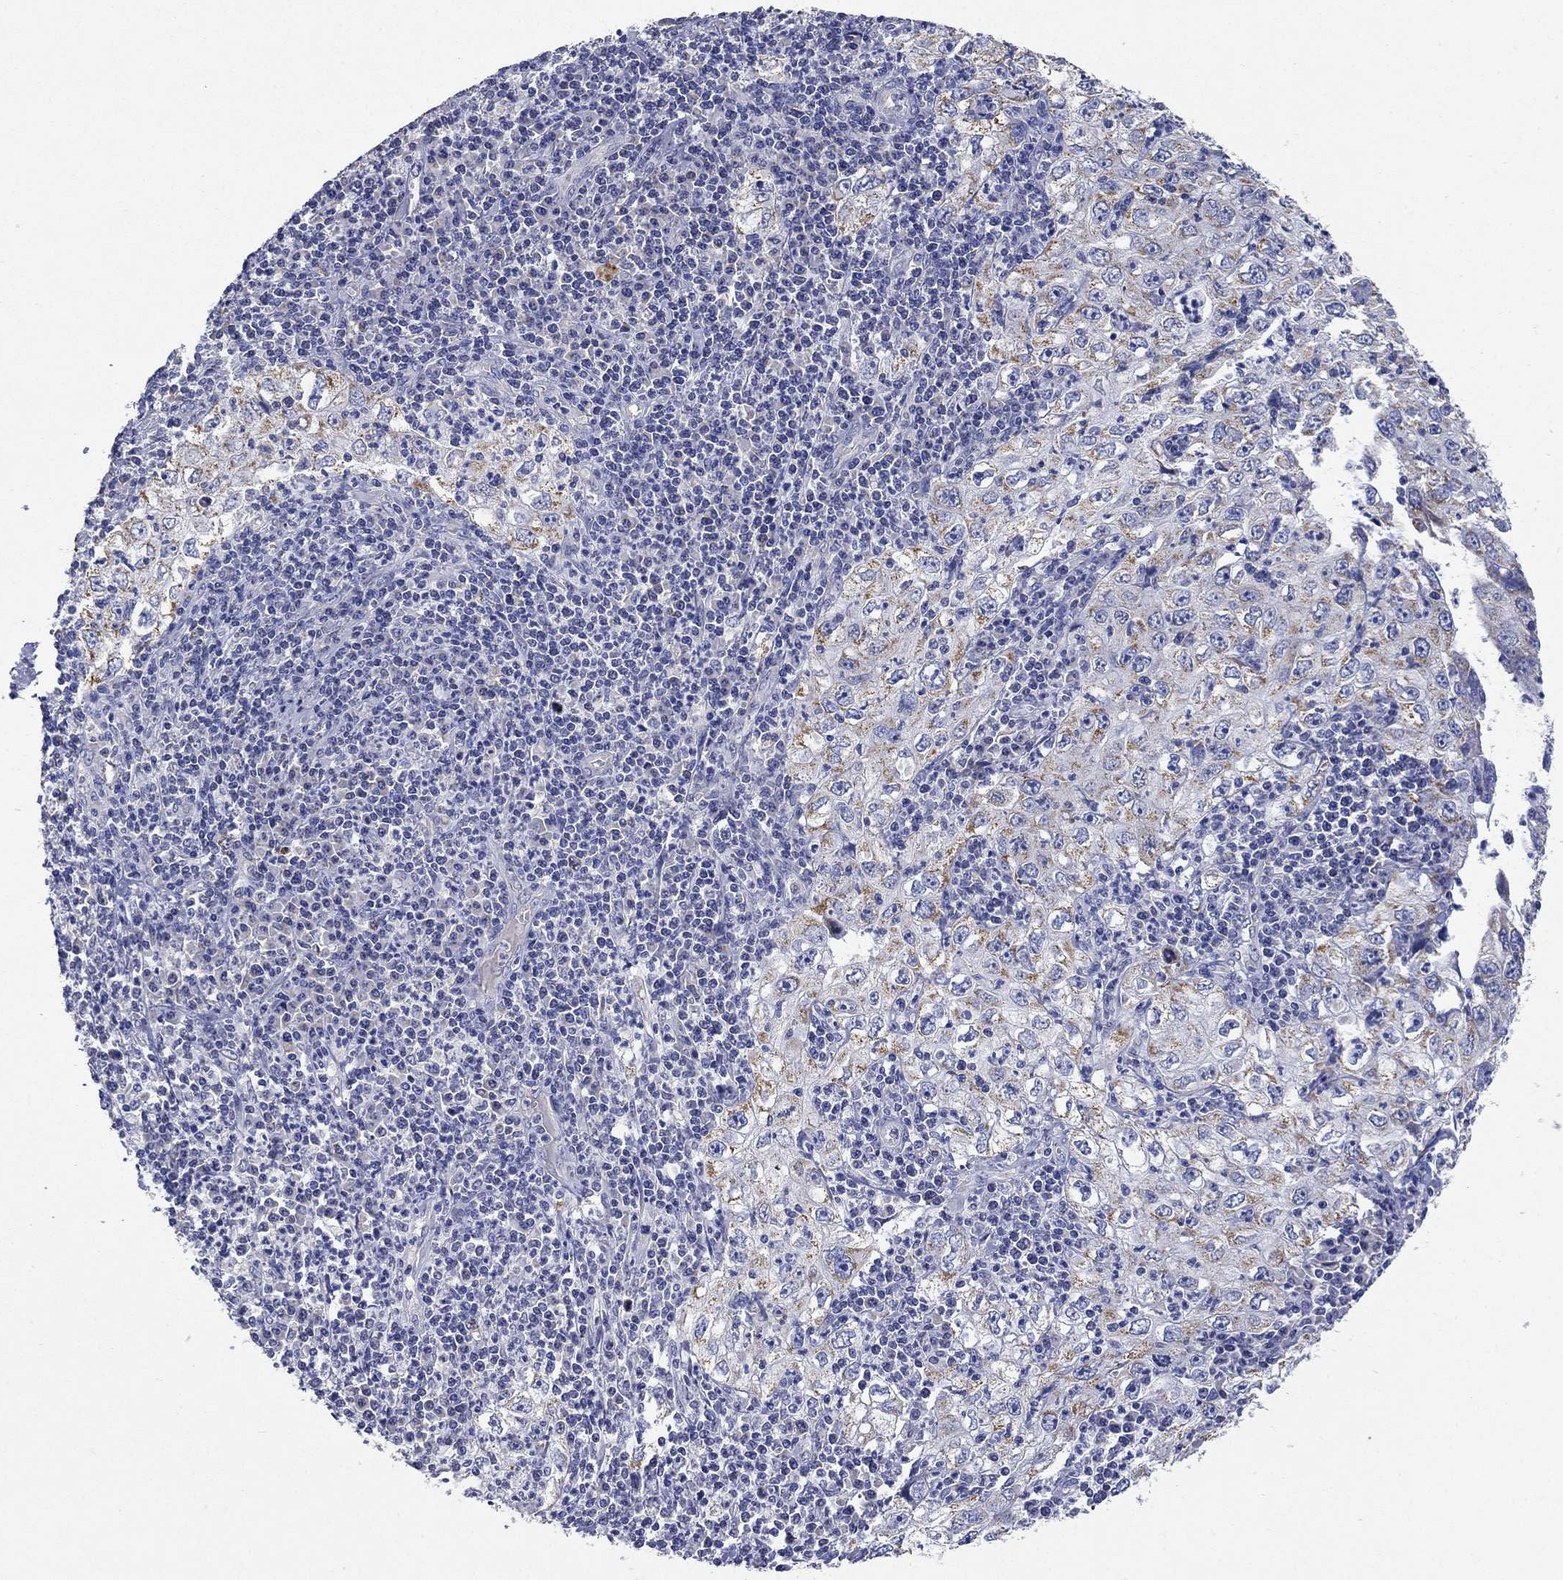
{"staining": {"intensity": "moderate", "quantity": ">75%", "location": "cytoplasmic/membranous"}, "tissue": "cervical cancer", "cell_type": "Tumor cells", "image_type": "cancer", "snomed": [{"axis": "morphology", "description": "Squamous cell carcinoma, NOS"}, {"axis": "topography", "description": "Cervix"}], "caption": "Immunohistochemistry histopathology image of human squamous cell carcinoma (cervical) stained for a protein (brown), which exhibits medium levels of moderate cytoplasmic/membranous positivity in approximately >75% of tumor cells.", "gene": "CLVS1", "patient": {"sex": "female", "age": 24}}